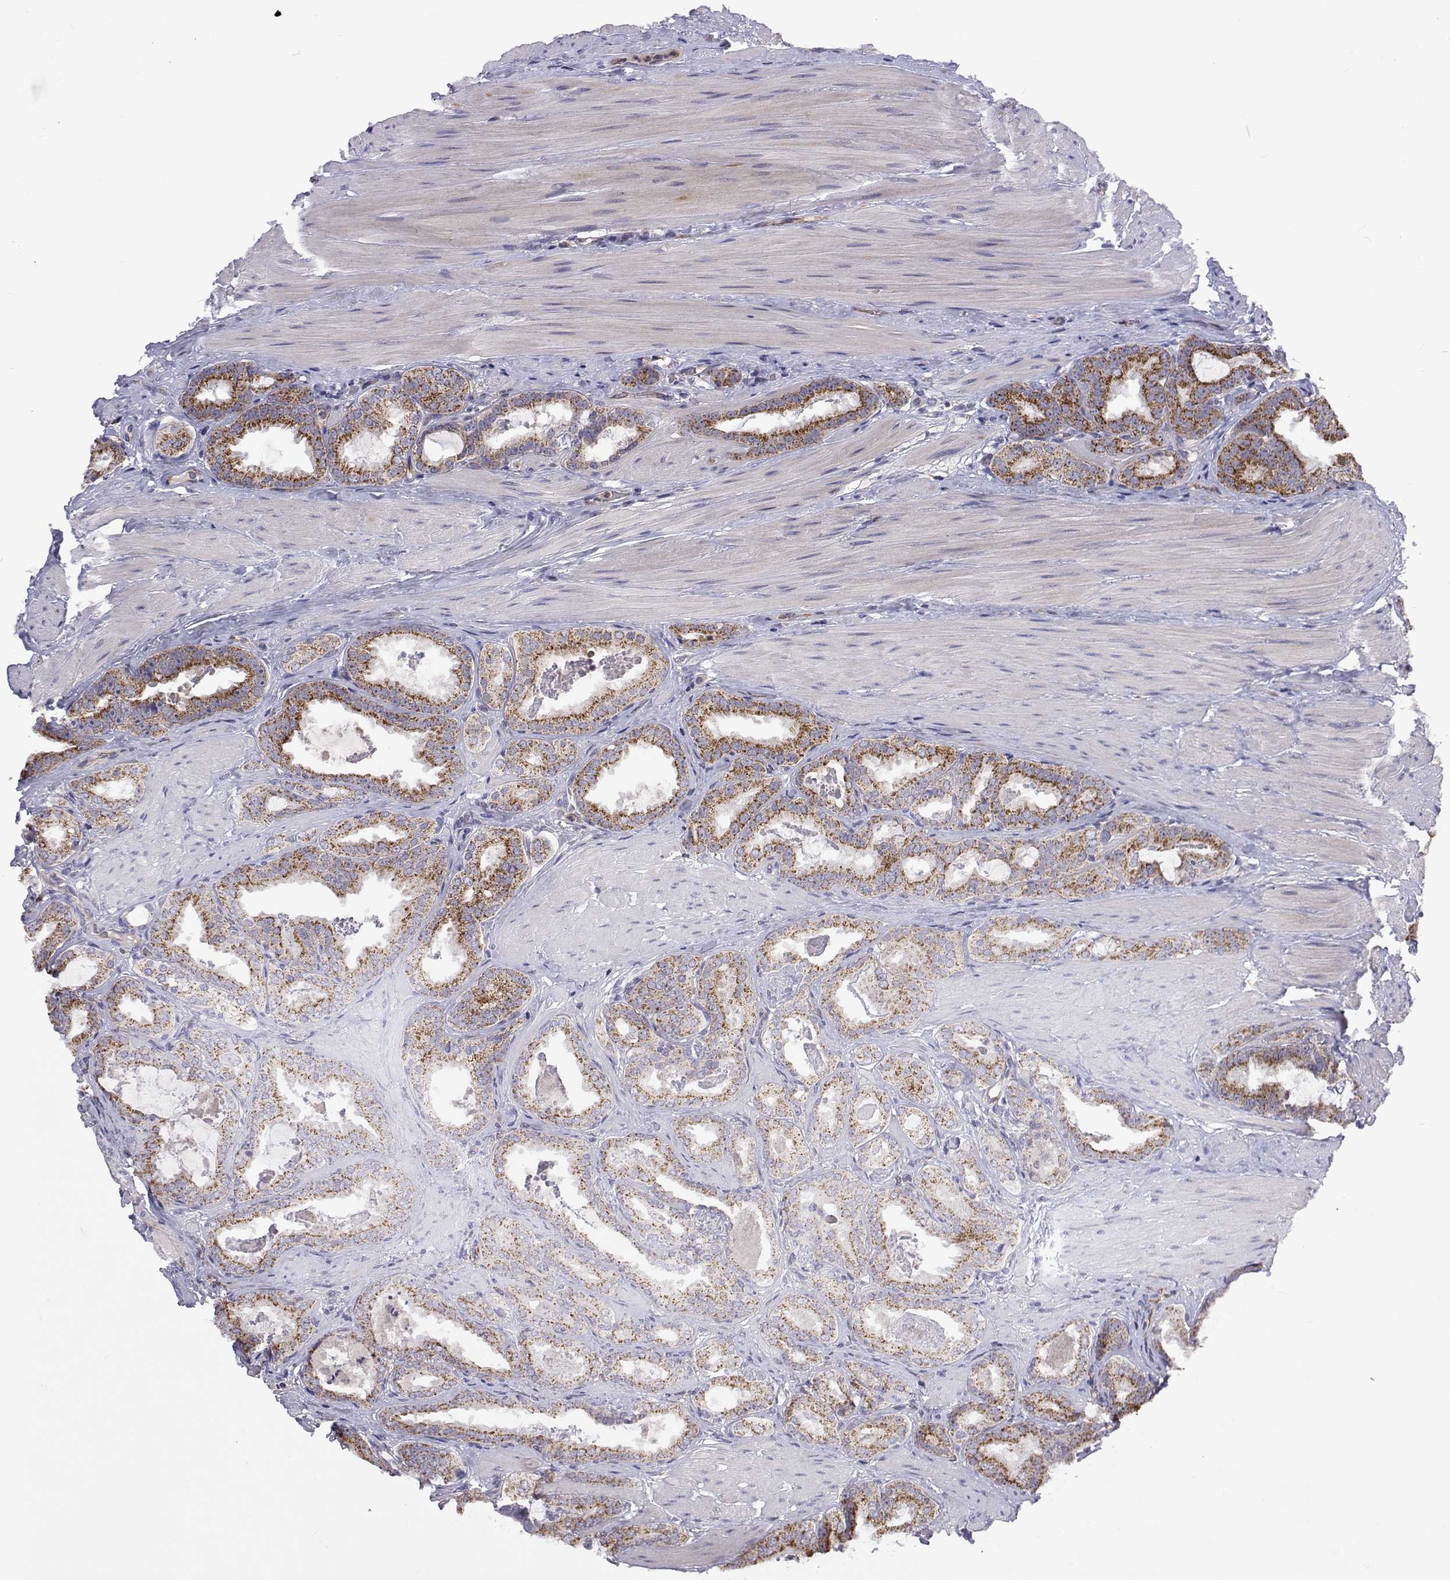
{"staining": {"intensity": "moderate", "quantity": ">75%", "location": "cytoplasmic/membranous"}, "tissue": "prostate cancer", "cell_type": "Tumor cells", "image_type": "cancer", "snomed": [{"axis": "morphology", "description": "Adenocarcinoma, High grade"}, {"axis": "topography", "description": "Prostate"}], "caption": "Prostate adenocarcinoma (high-grade) stained with DAB (3,3'-diaminobenzidine) IHC shows medium levels of moderate cytoplasmic/membranous positivity in about >75% of tumor cells.", "gene": "DHTKD1", "patient": {"sex": "male", "age": 63}}